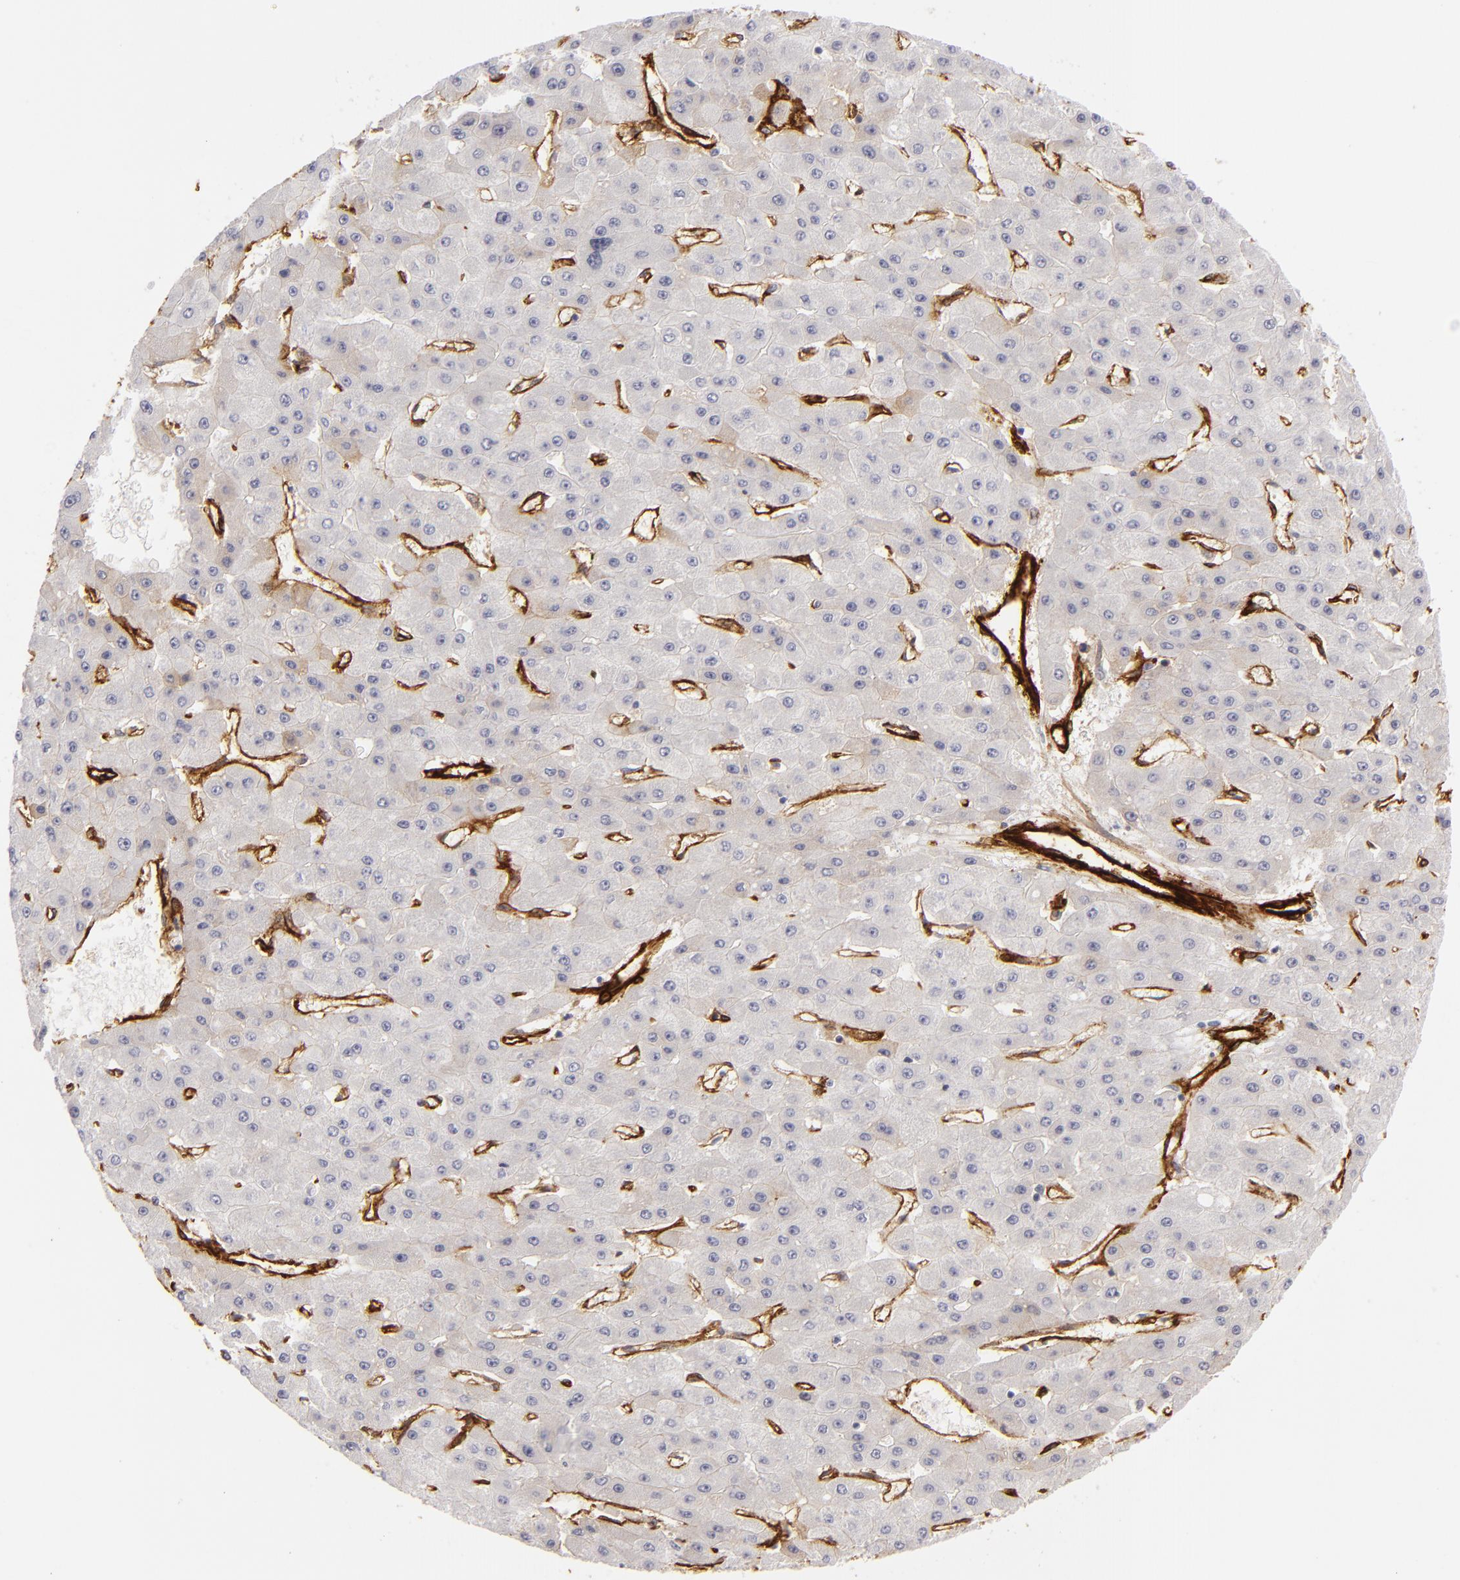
{"staining": {"intensity": "negative", "quantity": "none", "location": "none"}, "tissue": "liver cancer", "cell_type": "Tumor cells", "image_type": "cancer", "snomed": [{"axis": "morphology", "description": "Carcinoma, Hepatocellular, NOS"}, {"axis": "topography", "description": "Liver"}], "caption": "Hepatocellular carcinoma (liver) was stained to show a protein in brown. There is no significant positivity in tumor cells. (DAB (3,3'-diaminobenzidine) immunohistochemistry, high magnification).", "gene": "MCAM", "patient": {"sex": "female", "age": 52}}